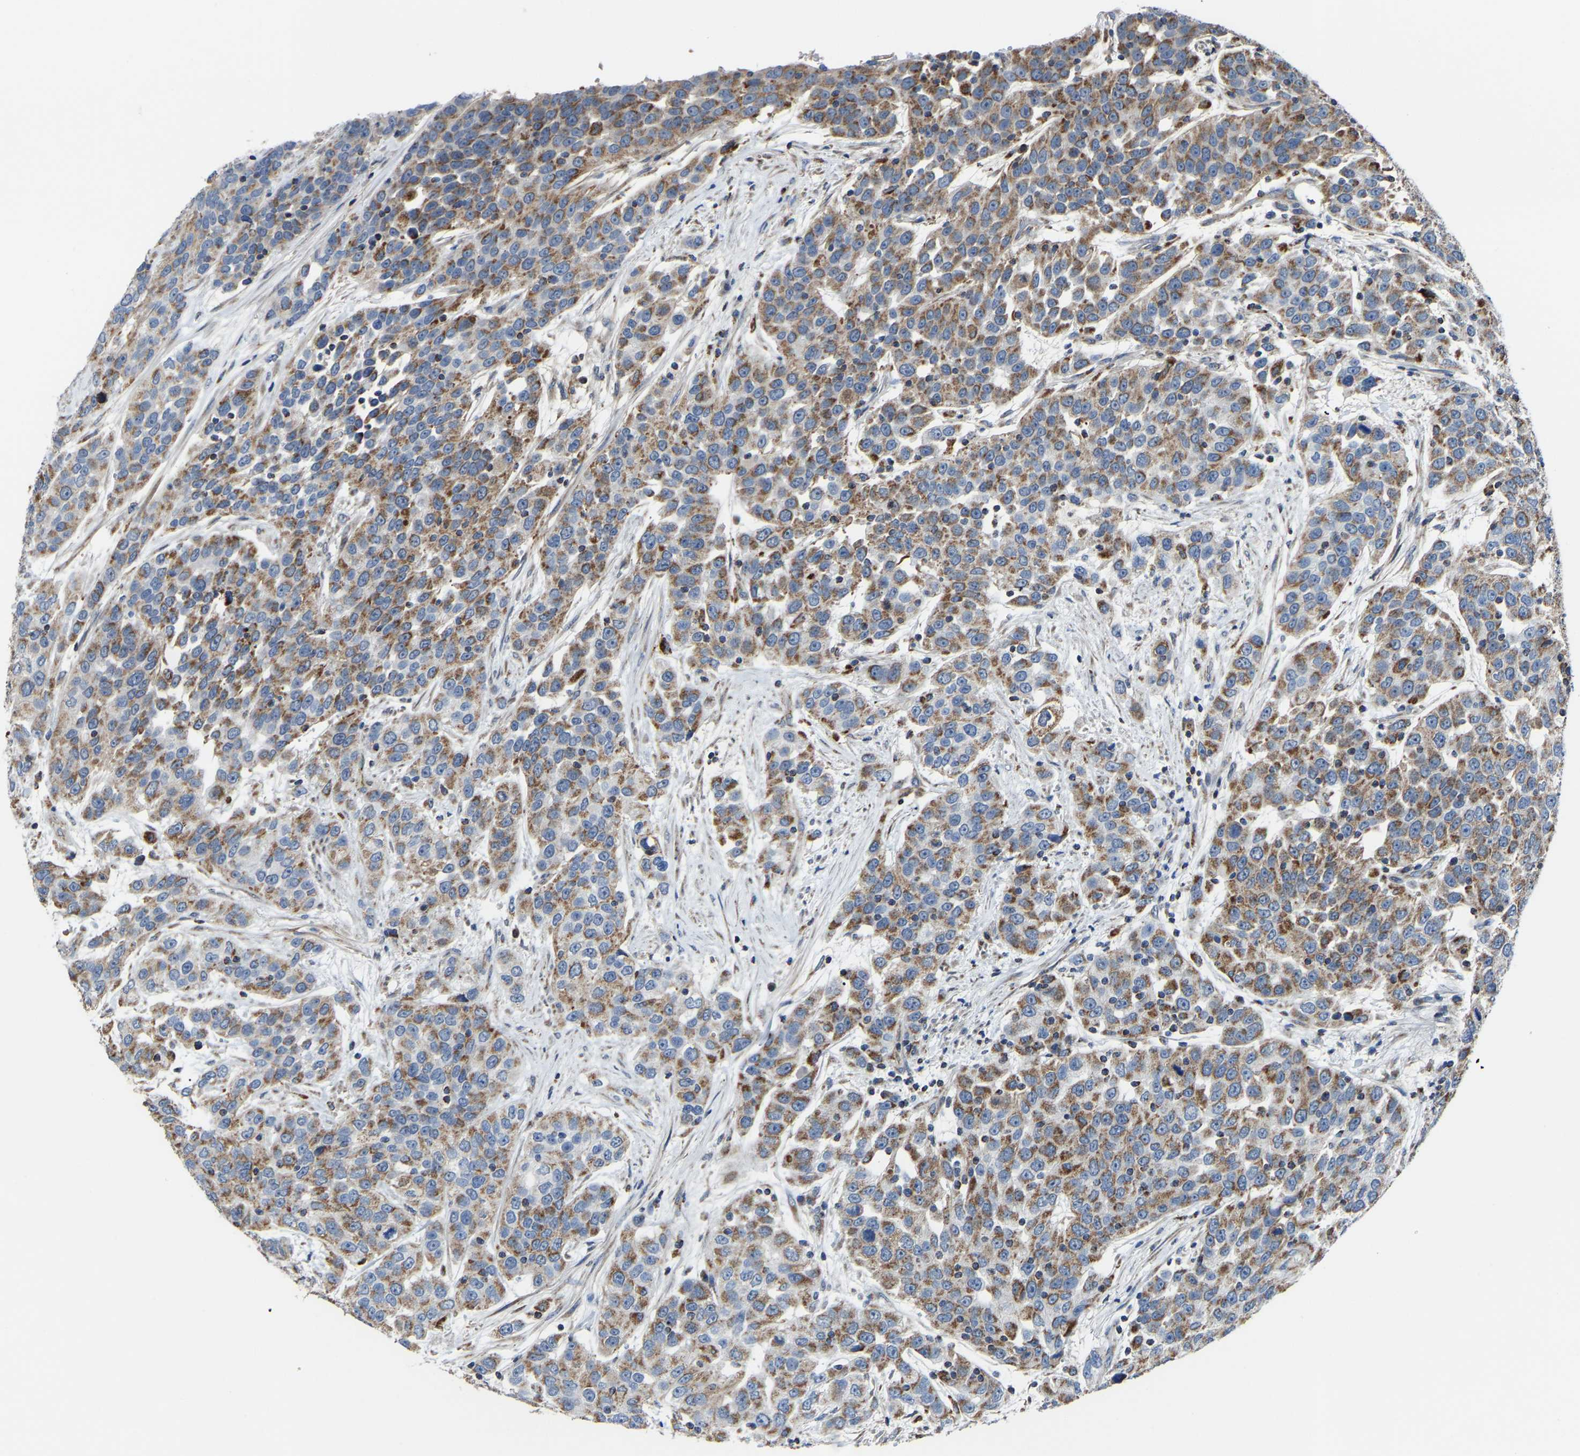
{"staining": {"intensity": "strong", "quantity": ">75%", "location": "cytoplasmic/membranous"}, "tissue": "urothelial cancer", "cell_type": "Tumor cells", "image_type": "cancer", "snomed": [{"axis": "morphology", "description": "Urothelial carcinoma, High grade"}, {"axis": "topography", "description": "Urinary bladder"}], "caption": "The micrograph demonstrates immunohistochemical staining of urothelial cancer. There is strong cytoplasmic/membranous staining is present in about >75% of tumor cells. The protein is stained brown, and the nuclei are stained in blue (DAB IHC with brightfield microscopy, high magnification).", "gene": "CANT1", "patient": {"sex": "female", "age": 80}}